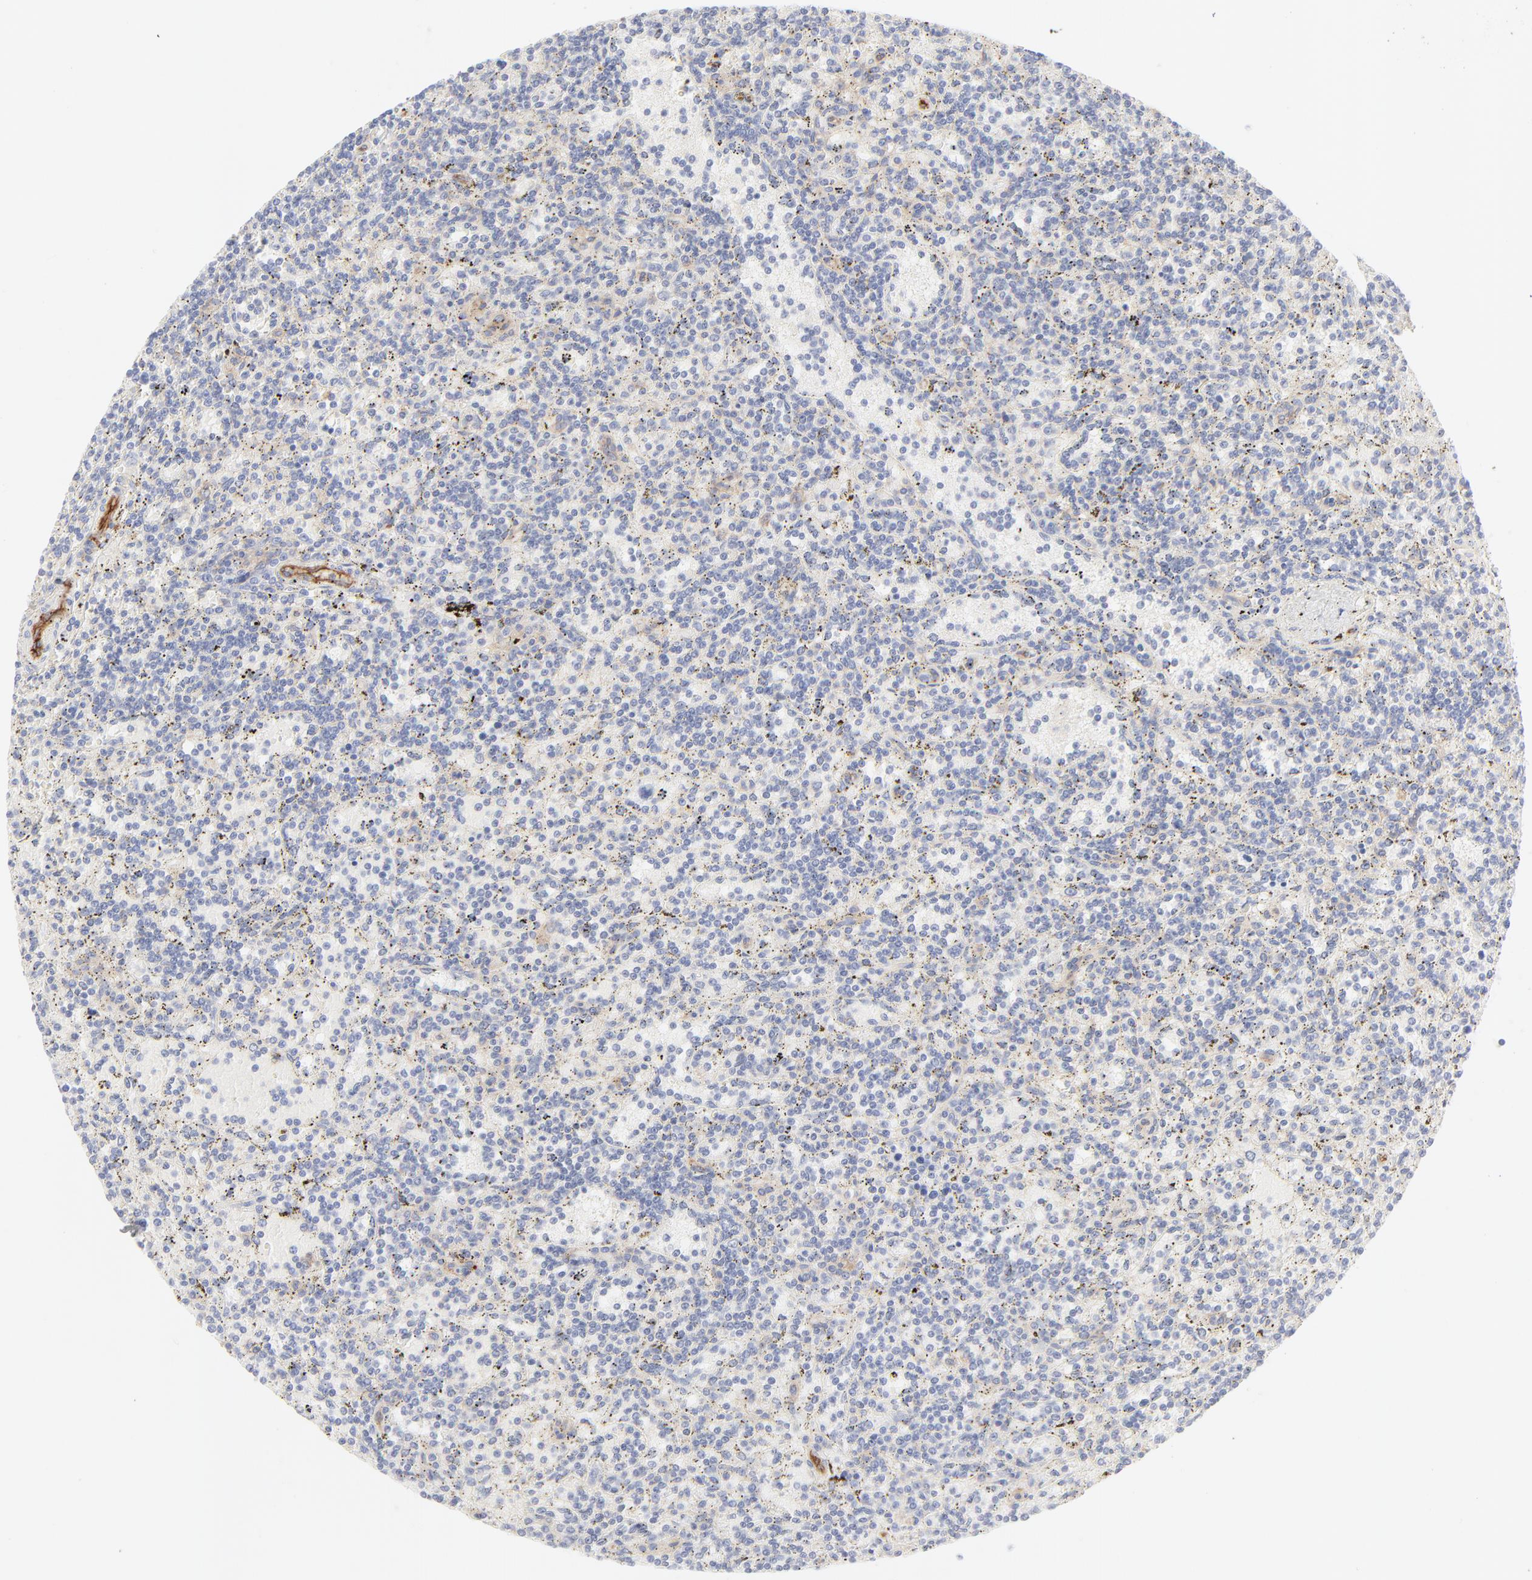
{"staining": {"intensity": "negative", "quantity": "none", "location": "none"}, "tissue": "lymphoma", "cell_type": "Tumor cells", "image_type": "cancer", "snomed": [{"axis": "morphology", "description": "Malignant lymphoma, non-Hodgkin's type, Low grade"}, {"axis": "topography", "description": "Spleen"}], "caption": "The image shows no significant expression in tumor cells of lymphoma. (DAB immunohistochemistry (IHC) visualized using brightfield microscopy, high magnification).", "gene": "ITGA5", "patient": {"sex": "male", "age": 73}}